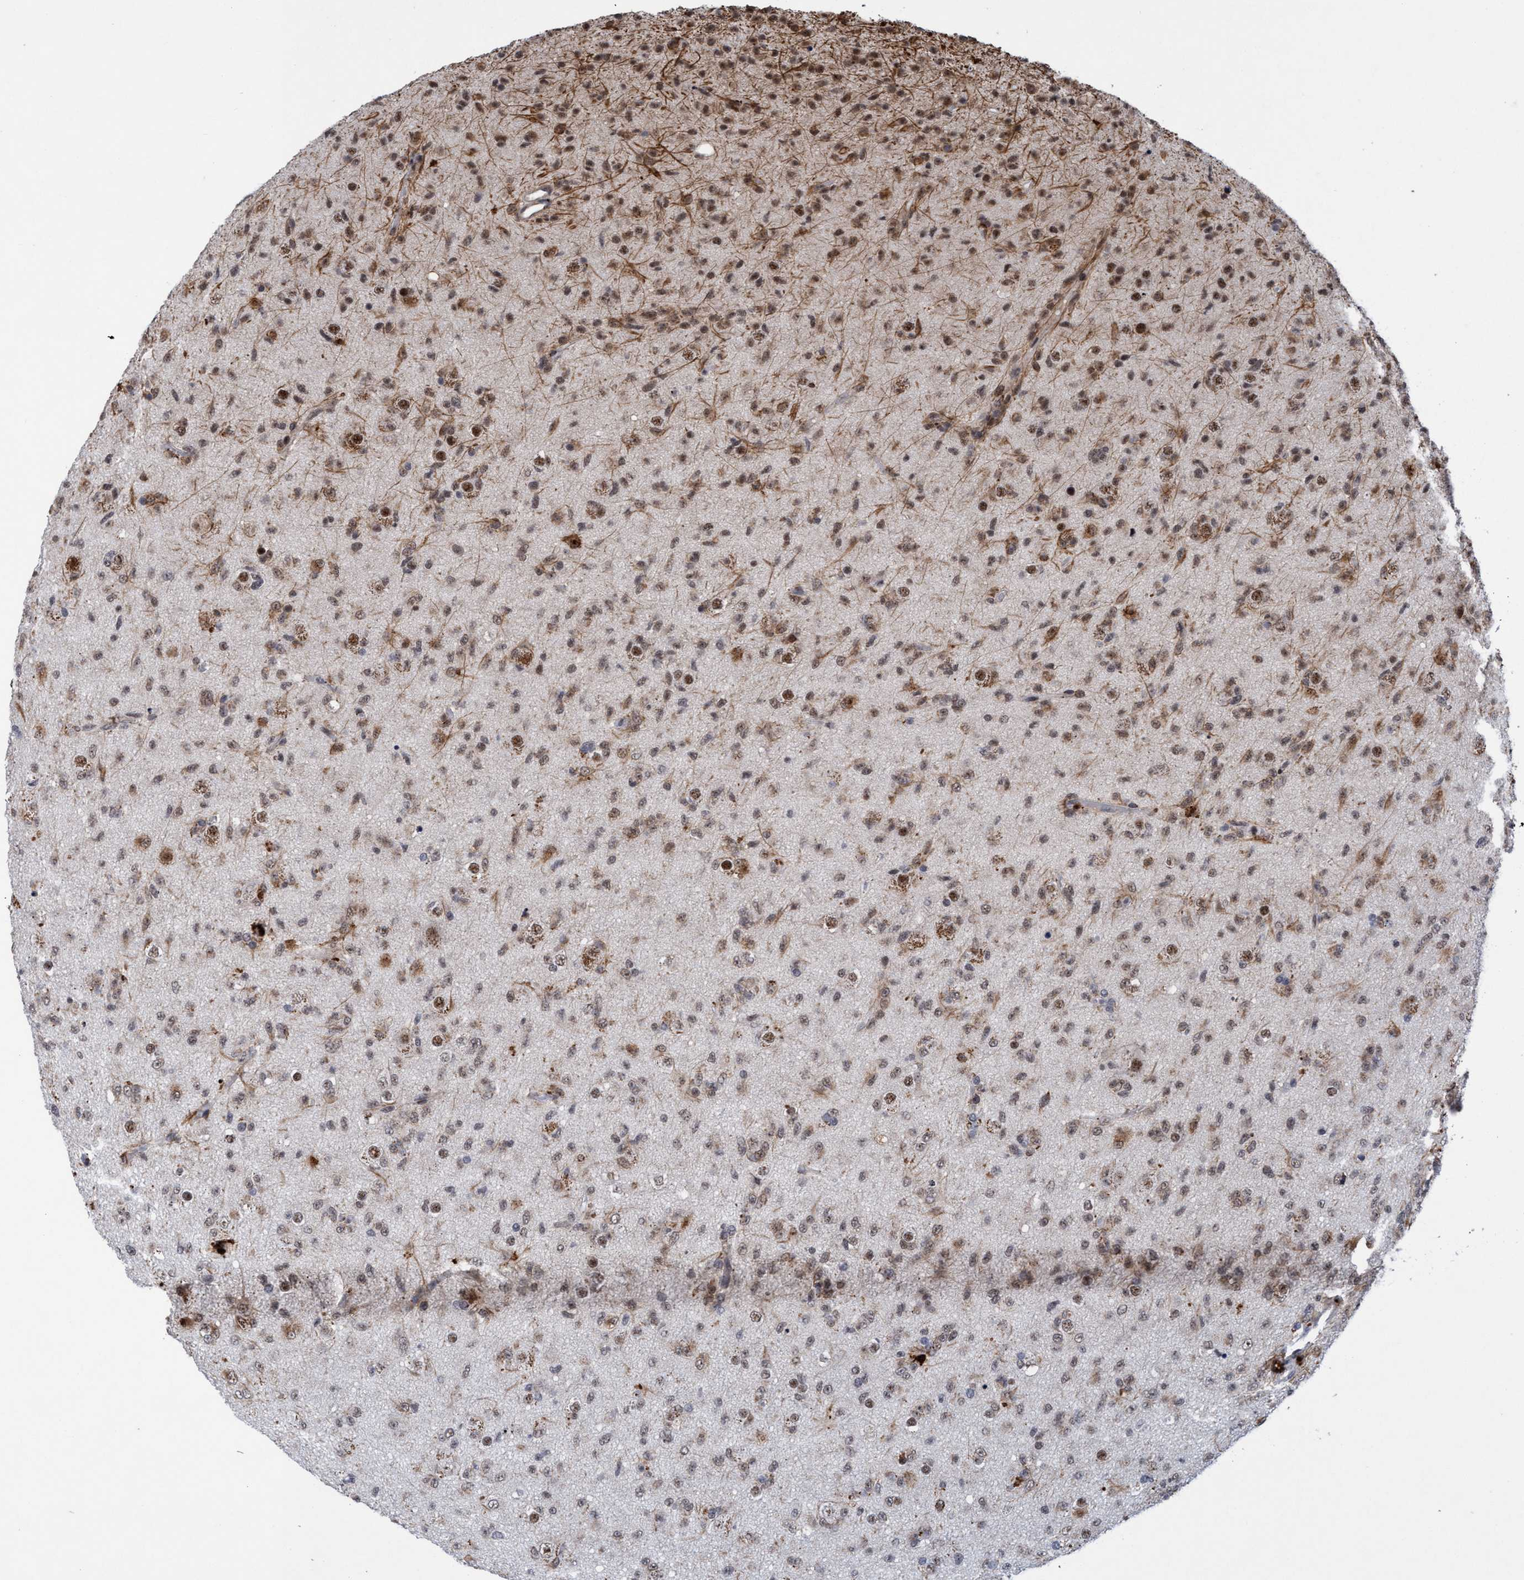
{"staining": {"intensity": "moderate", "quantity": "25%-75%", "location": "nuclear"}, "tissue": "glioma", "cell_type": "Tumor cells", "image_type": "cancer", "snomed": [{"axis": "morphology", "description": "Glioma, malignant, Low grade"}, {"axis": "topography", "description": "Brain"}], "caption": "Tumor cells demonstrate moderate nuclear positivity in approximately 25%-75% of cells in glioma.", "gene": "GLT6D1", "patient": {"sex": "male", "age": 65}}